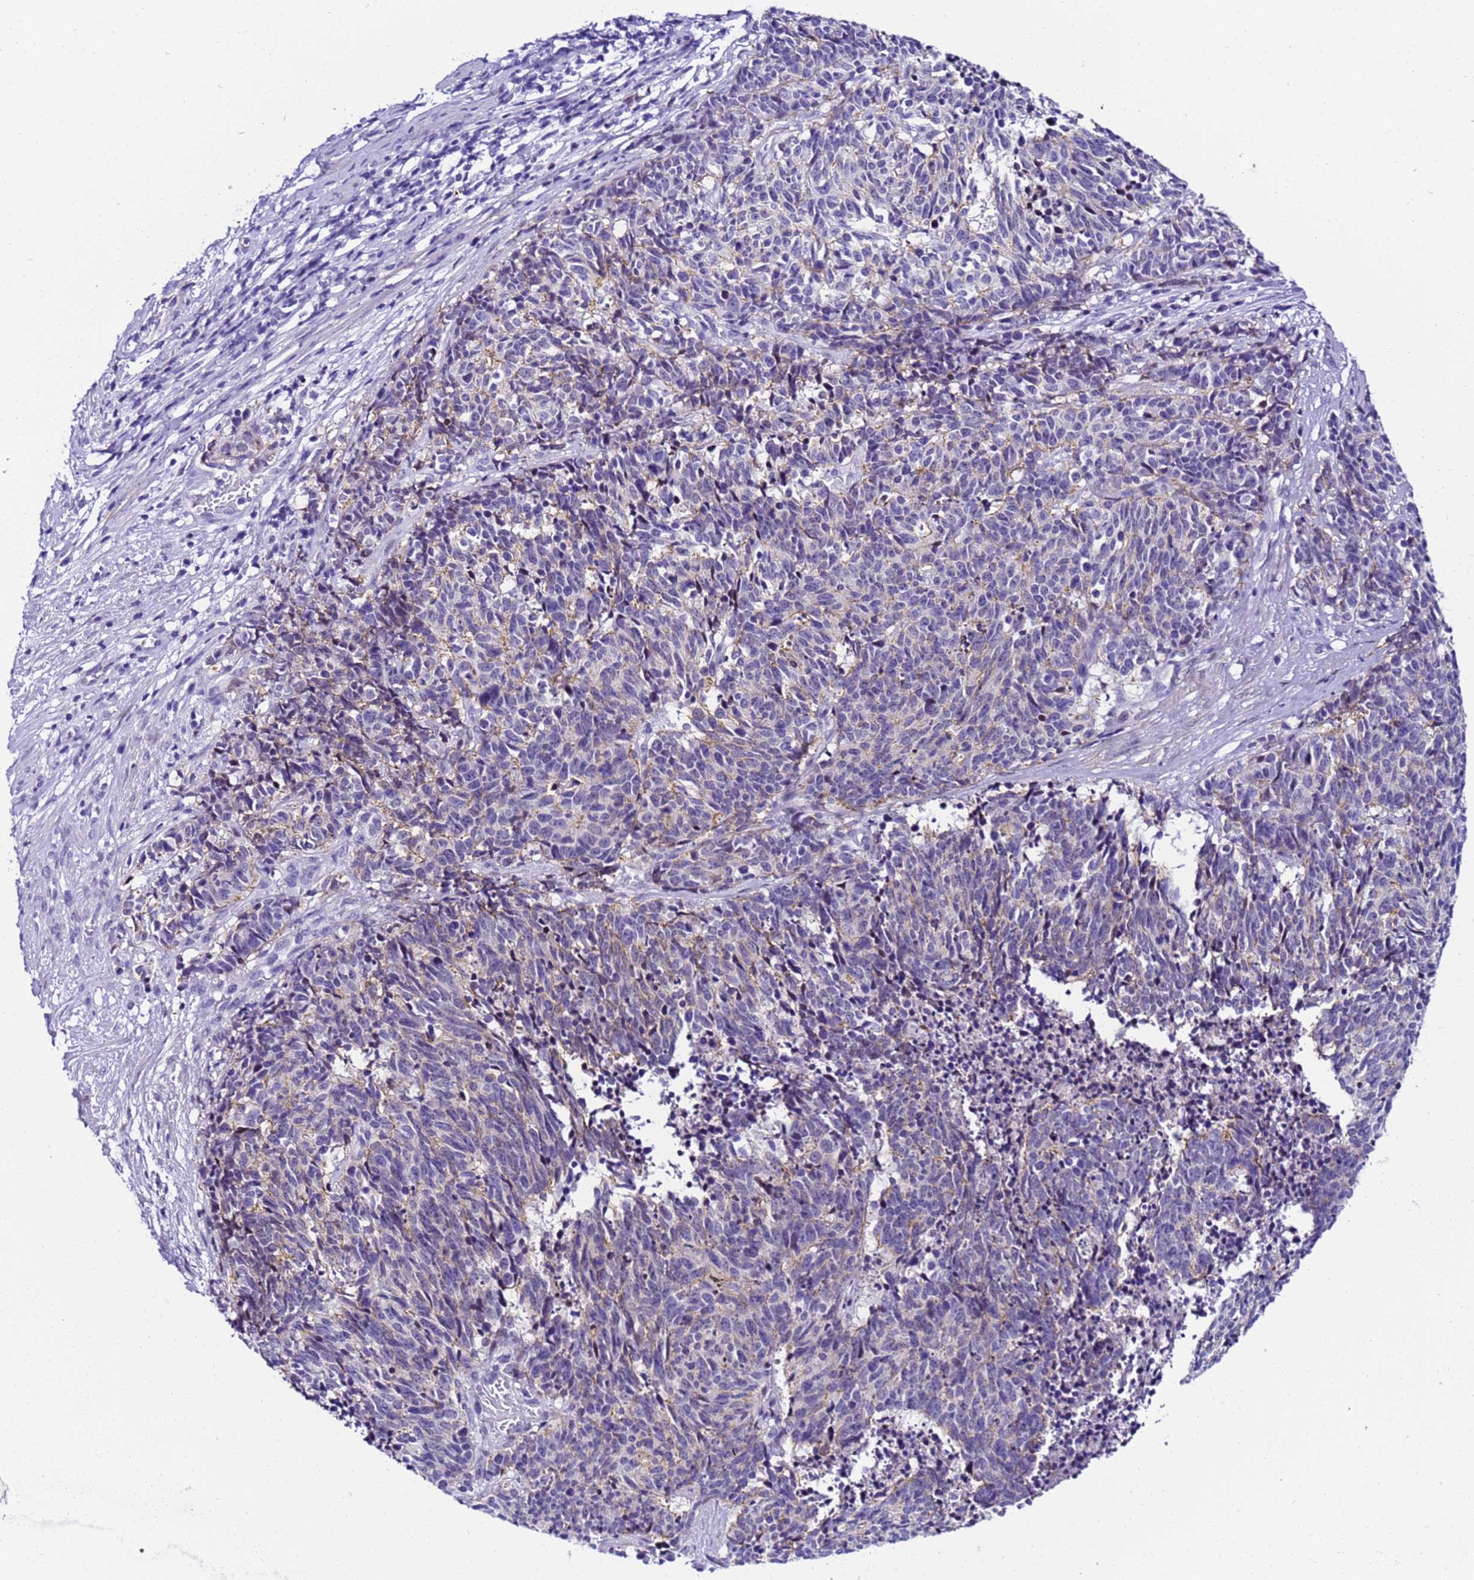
{"staining": {"intensity": "negative", "quantity": "none", "location": "none"}, "tissue": "cervical cancer", "cell_type": "Tumor cells", "image_type": "cancer", "snomed": [{"axis": "morphology", "description": "Squamous cell carcinoma, NOS"}, {"axis": "topography", "description": "Cervix"}], "caption": "Tumor cells are negative for brown protein staining in cervical squamous cell carcinoma.", "gene": "ZNF417", "patient": {"sex": "female", "age": 29}}